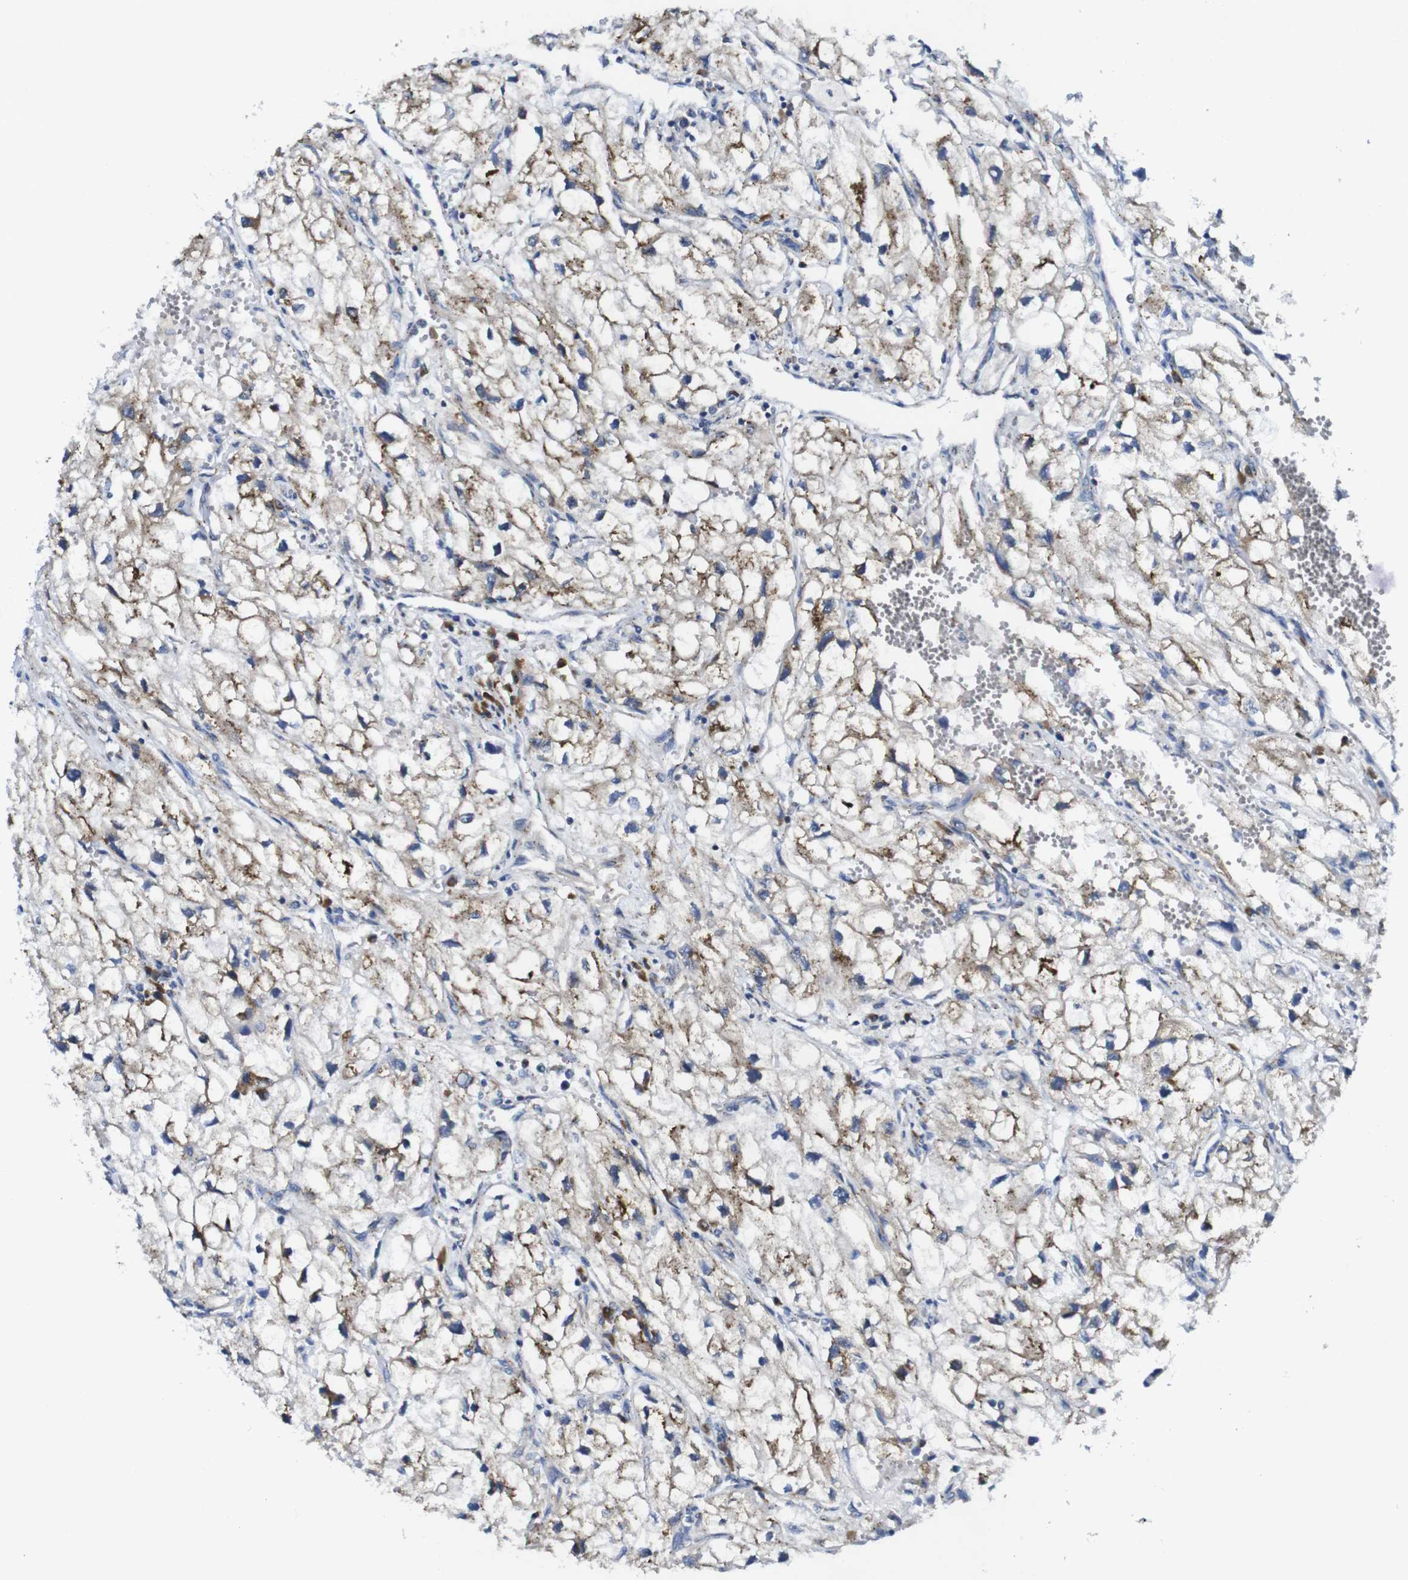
{"staining": {"intensity": "moderate", "quantity": ">75%", "location": "cytoplasmic/membranous"}, "tissue": "renal cancer", "cell_type": "Tumor cells", "image_type": "cancer", "snomed": [{"axis": "morphology", "description": "Adenocarcinoma, NOS"}, {"axis": "topography", "description": "Kidney"}], "caption": "Moderate cytoplasmic/membranous expression for a protein is seen in approximately >75% of tumor cells of renal adenocarcinoma using immunohistochemistry.", "gene": "DDRGK1", "patient": {"sex": "female", "age": 70}}